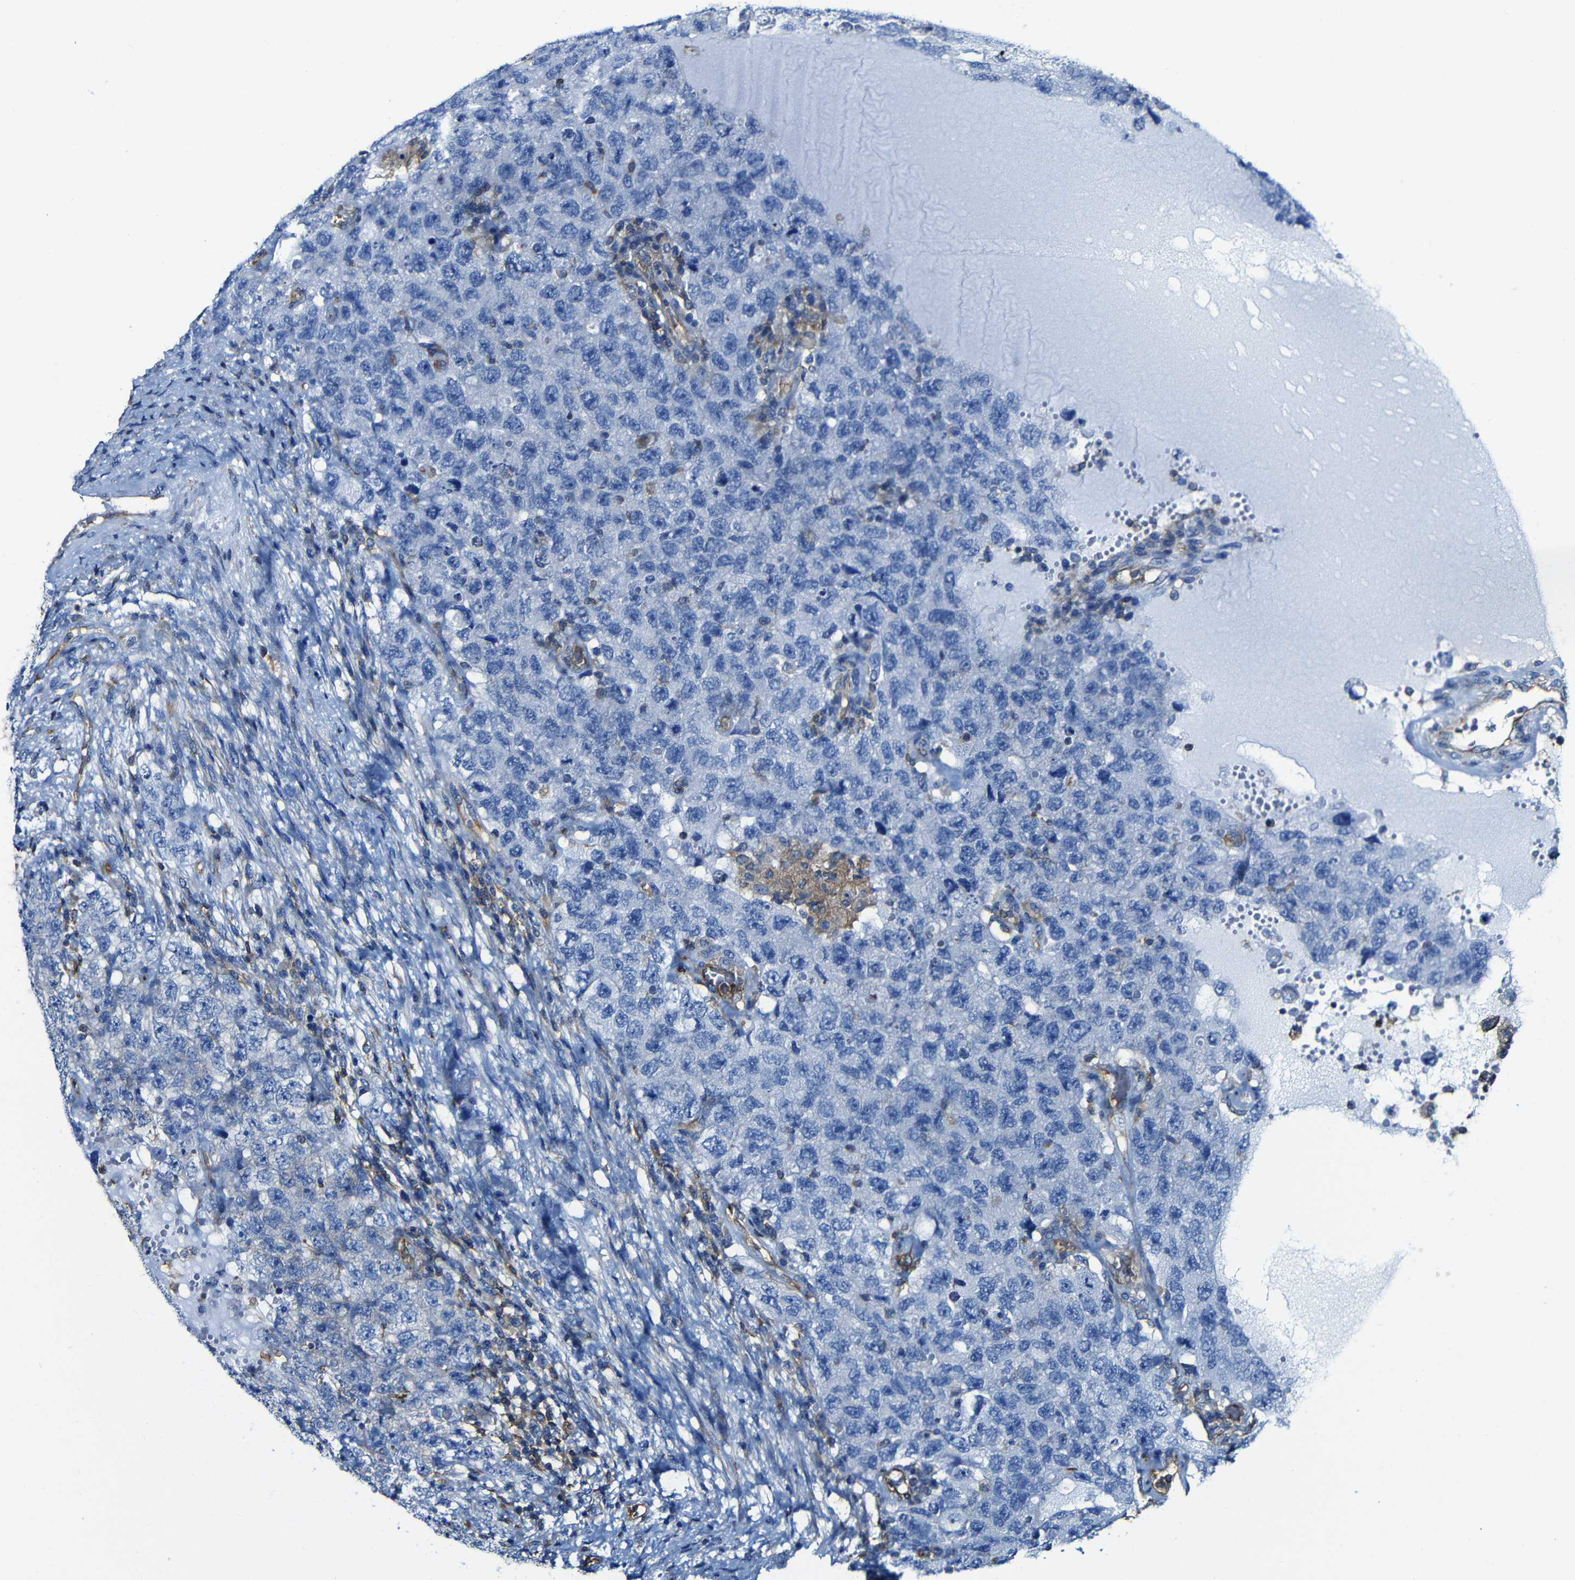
{"staining": {"intensity": "negative", "quantity": "none", "location": "none"}, "tissue": "testis cancer", "cell_type": "Tumor cells", "image_type": "cancer", "snomed": [{"axis": "morphology", "description": "Carcinoma, Embryonal, NOS"}, {"axis": "topography", "description": "Testis"}], "caption": "Testis cancer (embryonal carcinoma) was stained to show a protein in brown. There is no significant staining in tumor cells. Brightfield microscopy of IHC stained with DAB (brown) and hematoxylin (blue), captured at high magnification.", "gene": "MSN", "patient": {"sex": "male", "age": 26}}